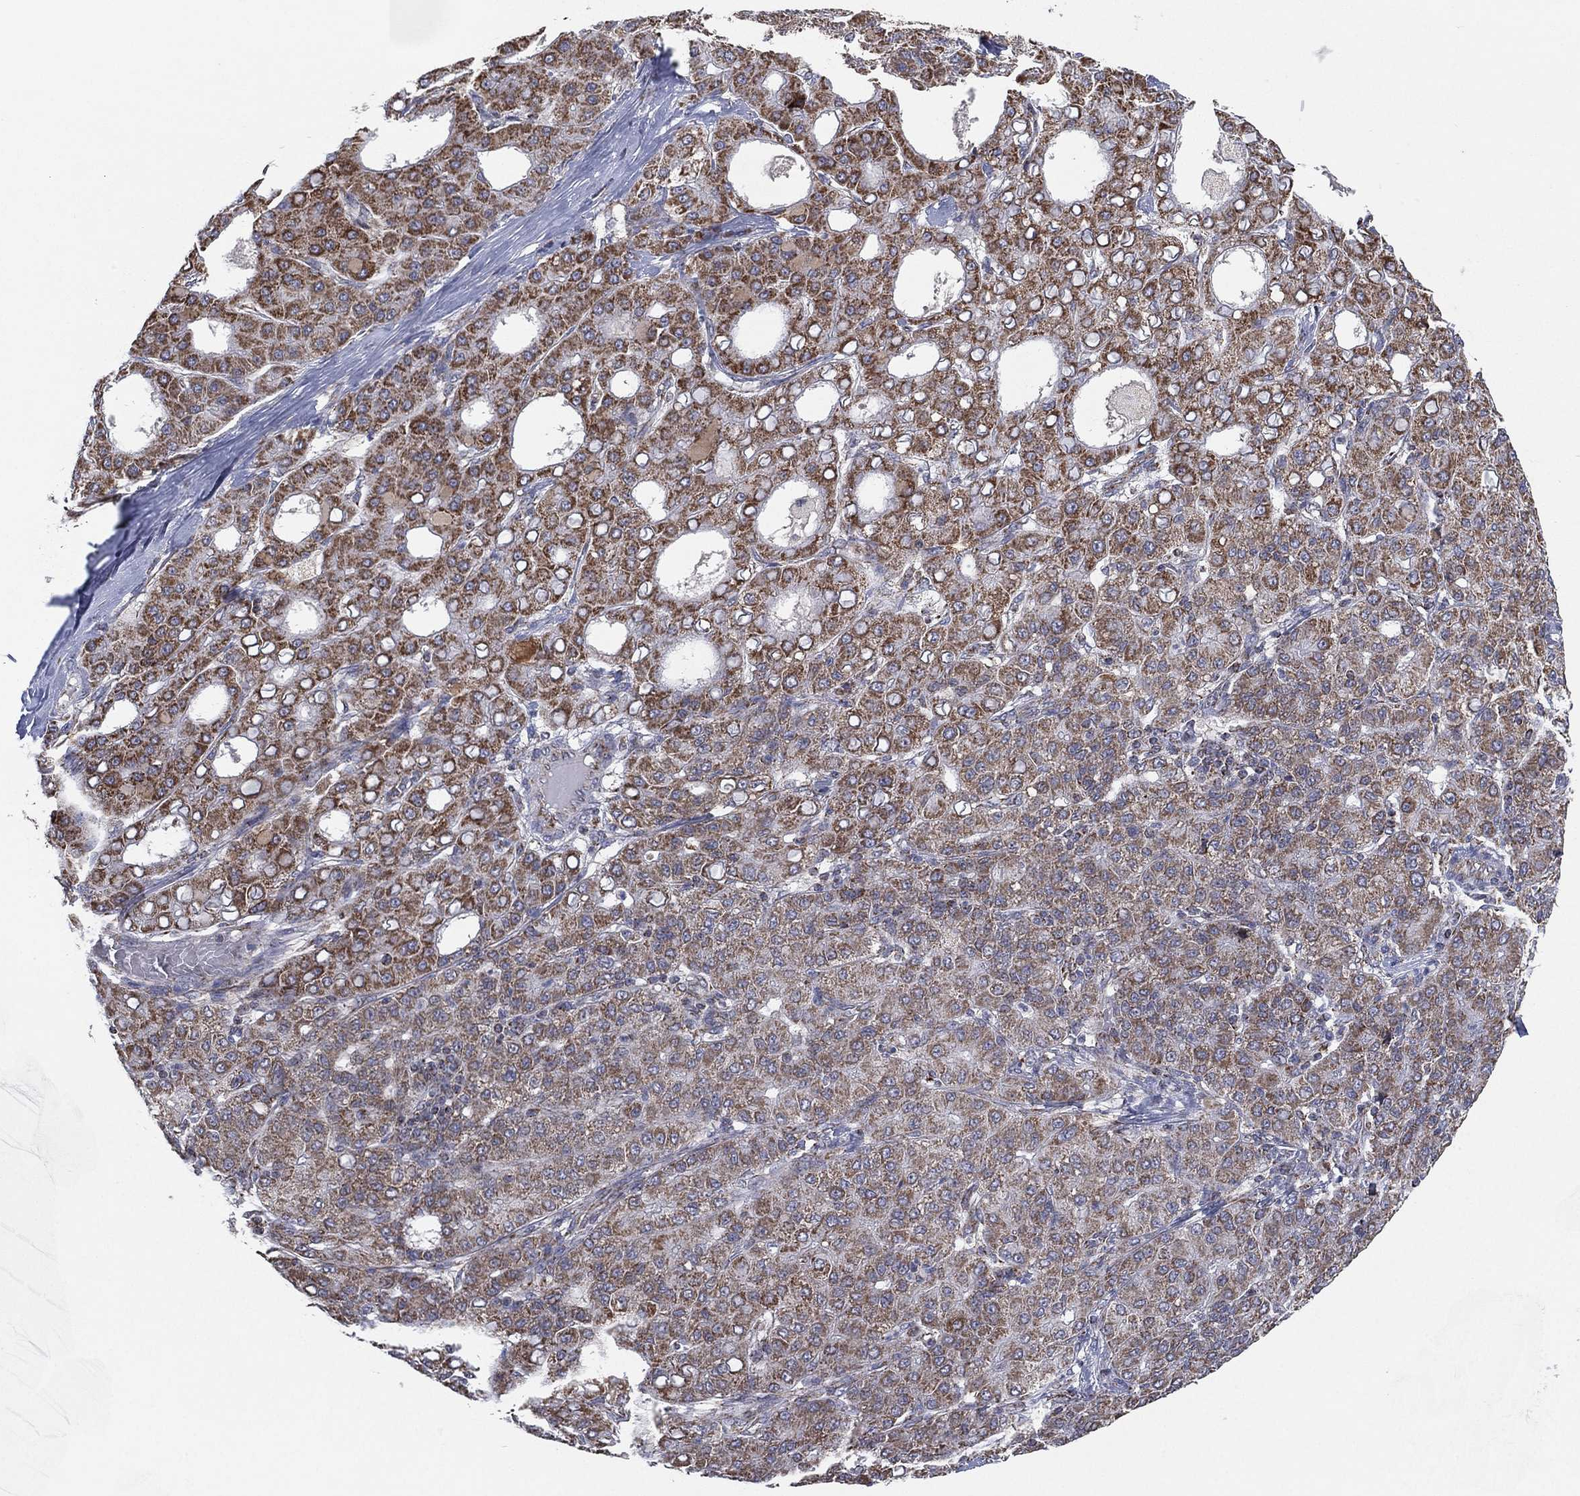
{"staining": {"intensity": "moderate", "quantity": ">75%", "location": "cytoplasmic/membranous"}, "tissue": "liver cancer", "cell_type": "Tumor cells", "image_type": "cancer", "snomed": [{"axis": "morphology", "description": "Carcinoma, Hepatocellular, NOS"}, {"axis": "topography", "description": "Liver"}], "caption": "This photomicrograph exhibits hepatocellular carcinoma (liver) stained with immunohistochemistry (IHC) to label a protein in brown. The cytoplasmic/membranous of tumor cells show moderate positivity for the protein. Nuclei are counter-stained blue.", "gene": "PSMG4", "patient": {"sex": "male", "age": 65}}